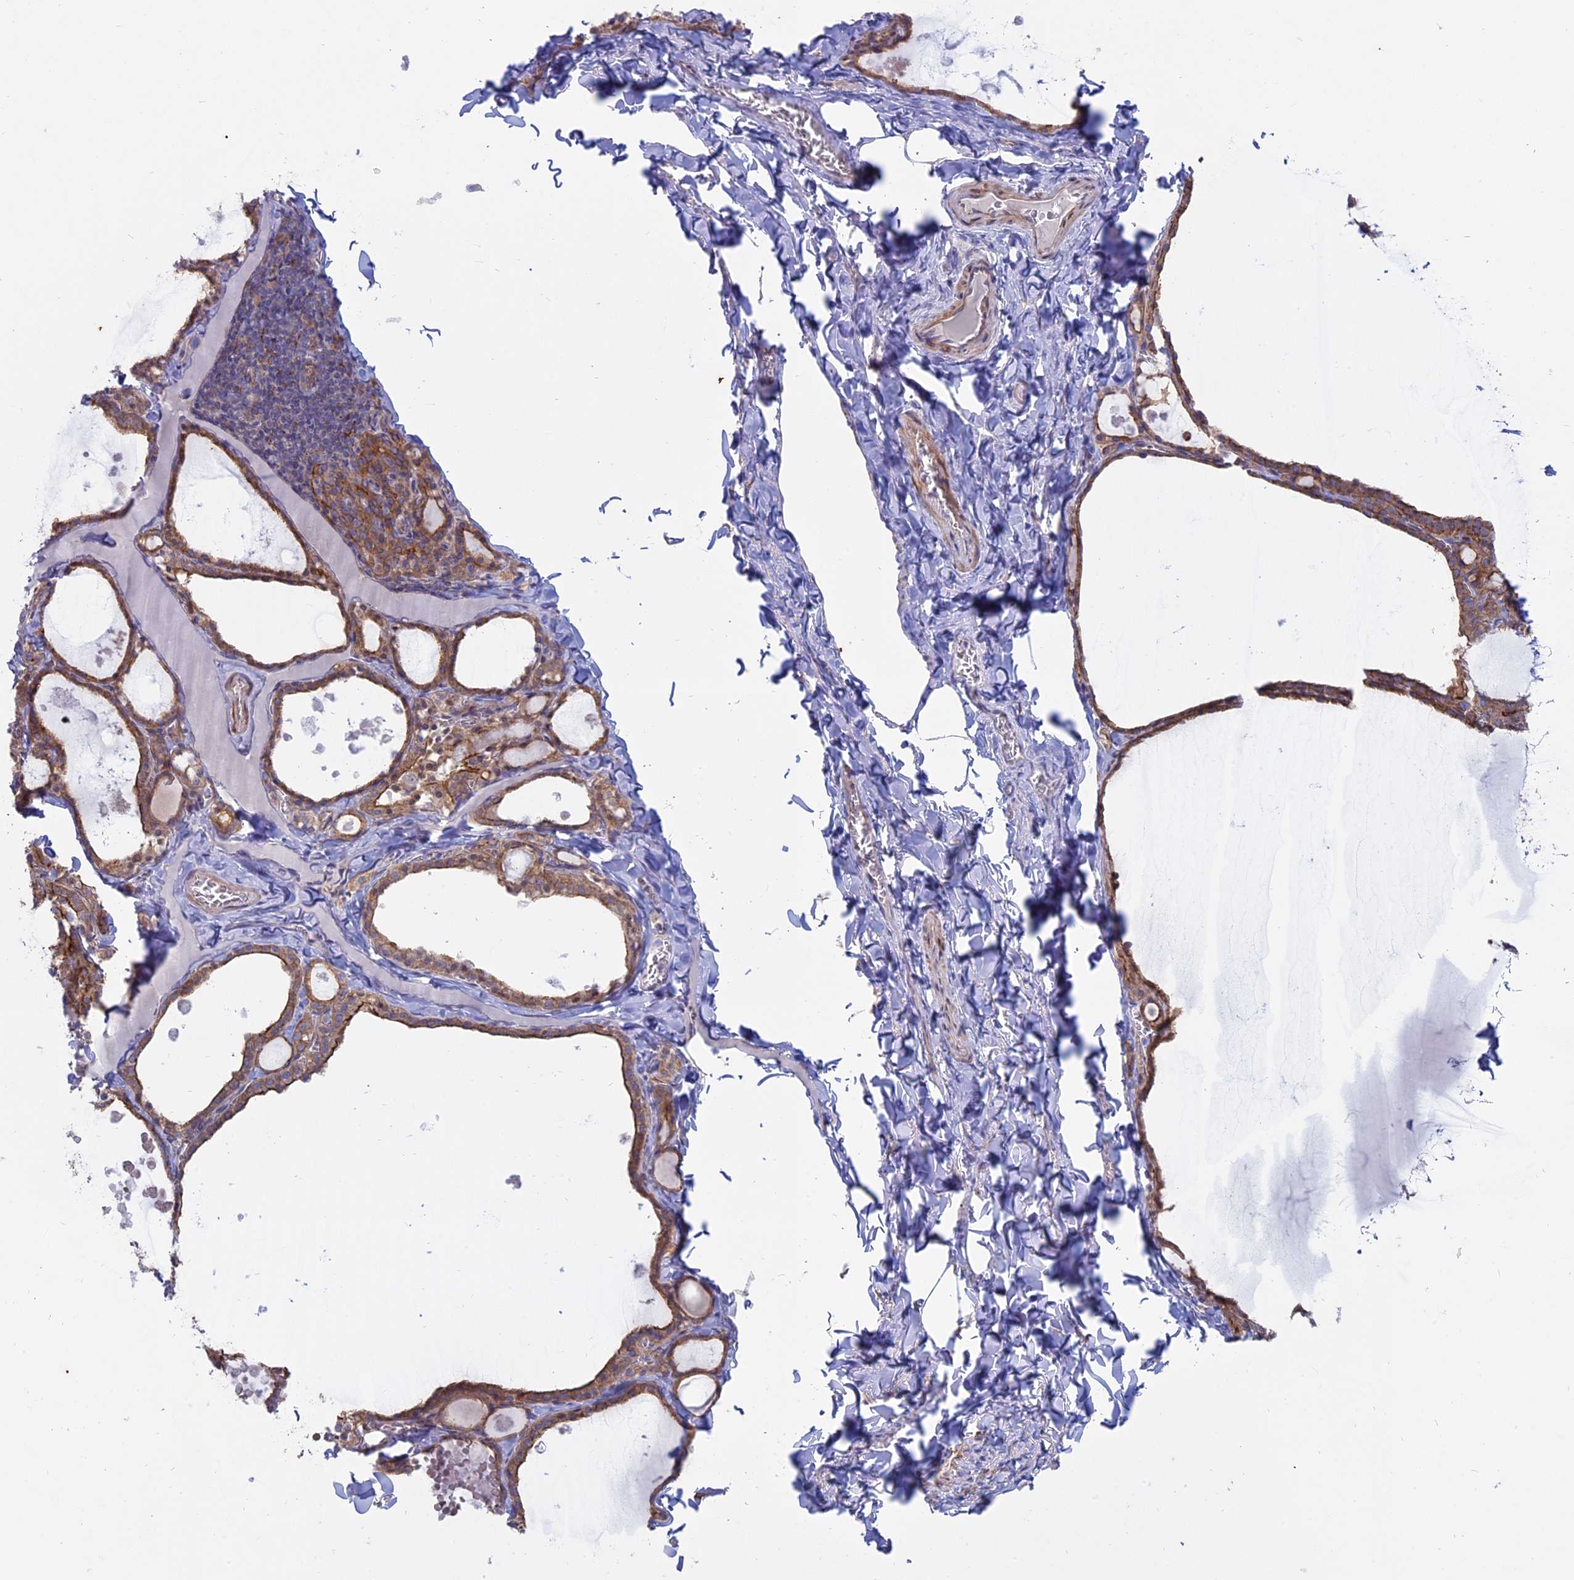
{"staining": {"intensity": "moderate", "quantity": ">75%", "location": "cytoplasmic/membranous"}, "tissue": "thyroid gland", "cell_type": "Glandular cells", "image_type": "normal", "snomed": [{"axis": "morphology", "description": "Normal tissue, NOS"}, {"axis": "topography", "description": "Thyroid gland"}], "caption": "Immunohistochemistry of normal thyroid gland reveals medium levels of moderate cytoplasmic/membranous expression in approximately >75% of glandular cells.", "gene": "MYO5B", "patient": {"sex": "male", "age": 56}}